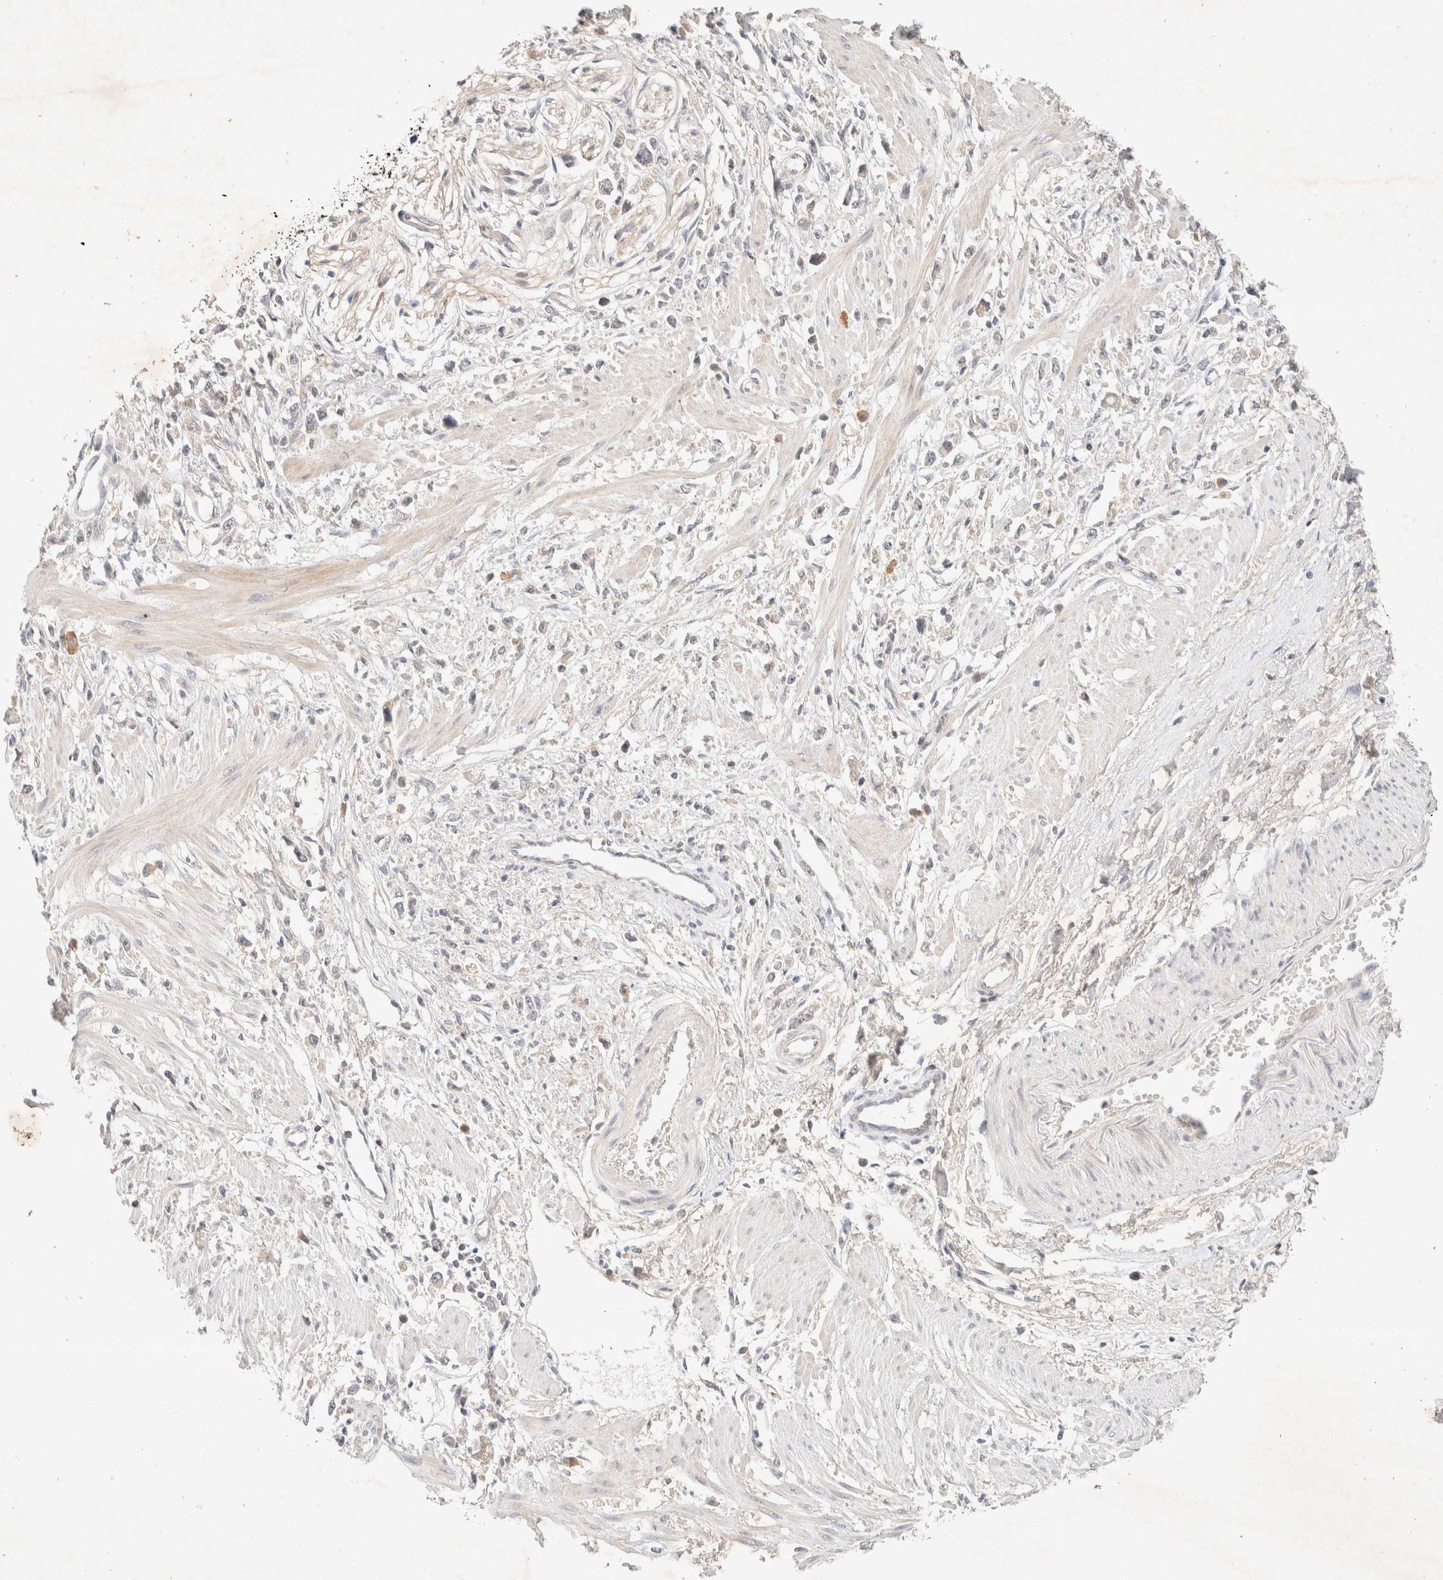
{"staining": {"intensity": "negative", "quantity": "none", "location": "none"}, "tissue": "stomach cancer", "cell_type": "Tumor cells", "image_type": "cancer", "snomed": [{"axis": "morphology", "description": "Adenocarcinoma, NOS"}, {"axis": "topography", "description": "Stomach"}], "caption": "IHC of human stomach cancer (adenocarcinoma) reveals no positivity in tumor cells.", "gene": "SARM1", "patient": {"sex": "female", "age": 59}}